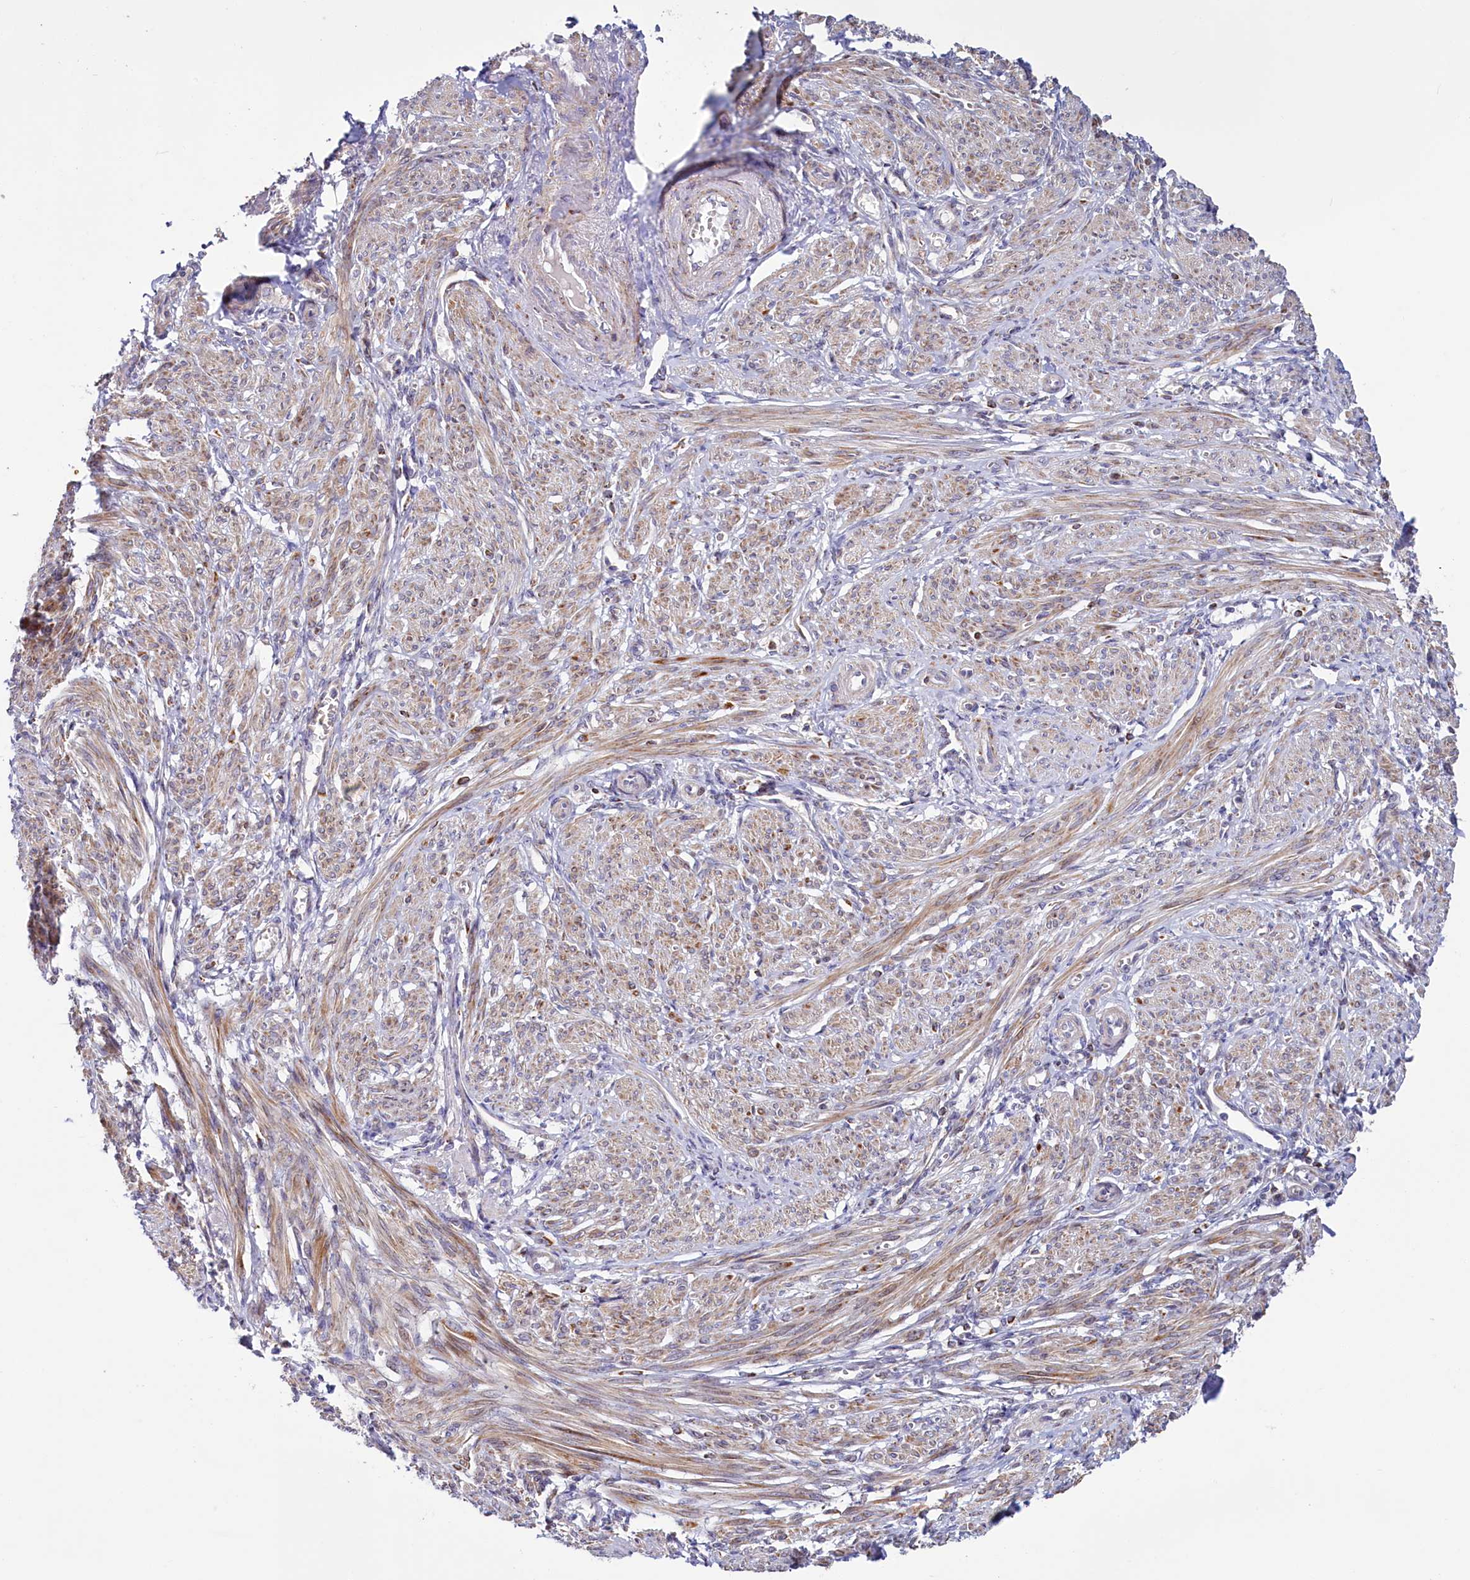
{"staining": {"intensity": "moderate", "quantity": "25%-75%", "location": "cytoplasmic/membranous"}, "tissue": "smooth muscle", "cell_type": "Smooth muscle cells", "image_type": "normal", "snomed": [{"axis": "morphology", "description": "Normal tissue, NOS"}, {"axis": "topography", "description": "Smooth muscle"}], "caption": "High-magnification brightfield microscopy of unremarkable smooth muscle stained with DAB (3,3'-diaminobenzidine) (brown) and counterstained with hematoxylin (blue). smooth muscle cells exhibit moderate cytoplasmic/membranous staining is seen in about25%-75% of cells. (DAB (3,3'-diaminobenzidine) IHC with brightfield microscopy, high magnification).", "gene": "DYNC2H1", "patient": {"sex": "female", "age": 39}}